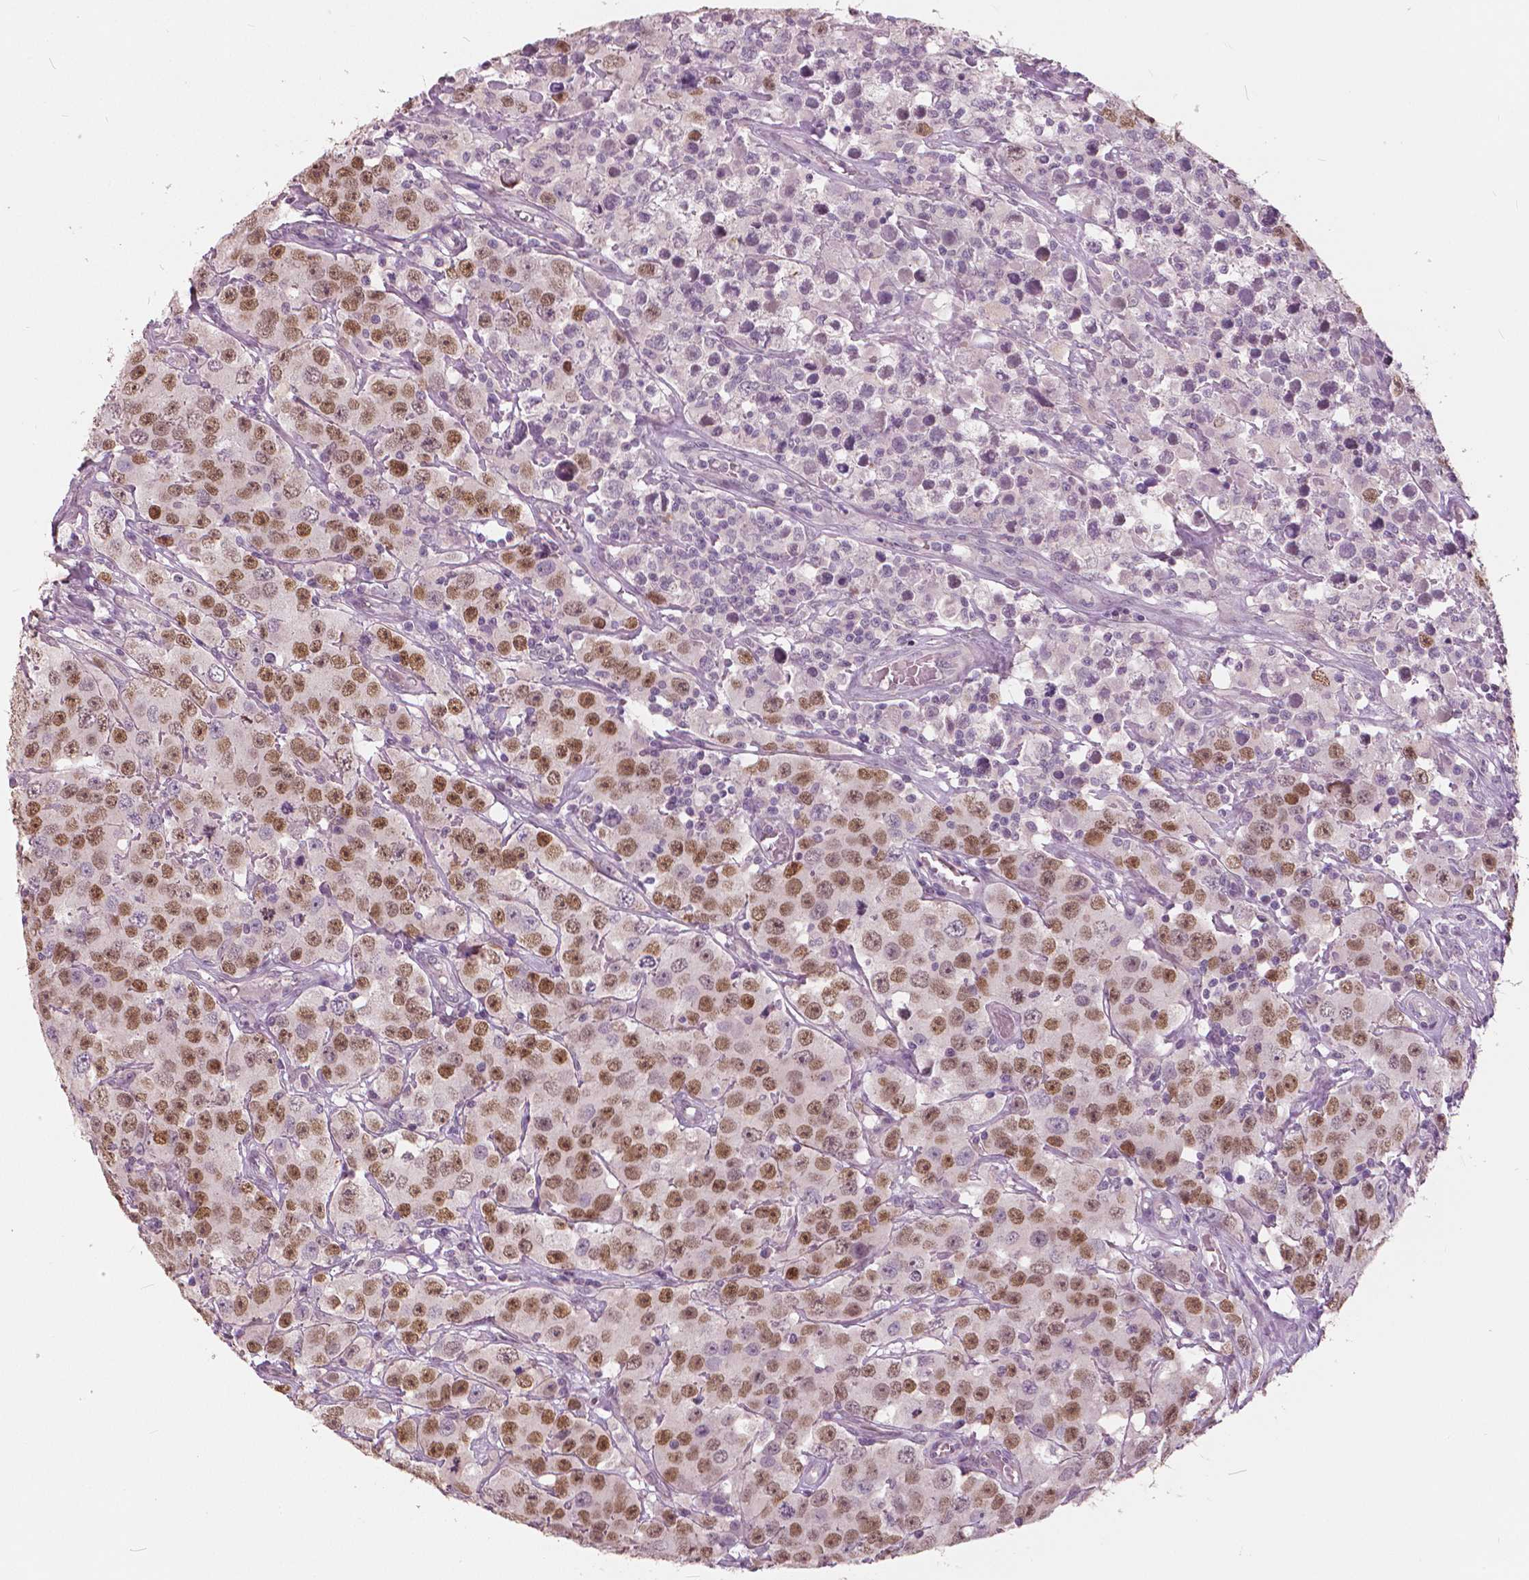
{"staining": {"intensity": "moderate", "quantity": ">75%", "location": "nuclear"}, "tissue": "testis cancer", "cell_type": "Tumor cells", "image_type": "cancer", "snomed": [{"axis": "morphology", "description": "Seminoma, NOS"}, {"axis": "topography", "description": "Testis"}], "caption": "Tumor cells exhibit medium levels of moderate nuclear expression in about >75% of cells in human seminoma (testis). (Brightfield microscopy of DAB IHC at high magnification).", "gene": "NANOG", "patient": {"sex": "male", "age": 52}}